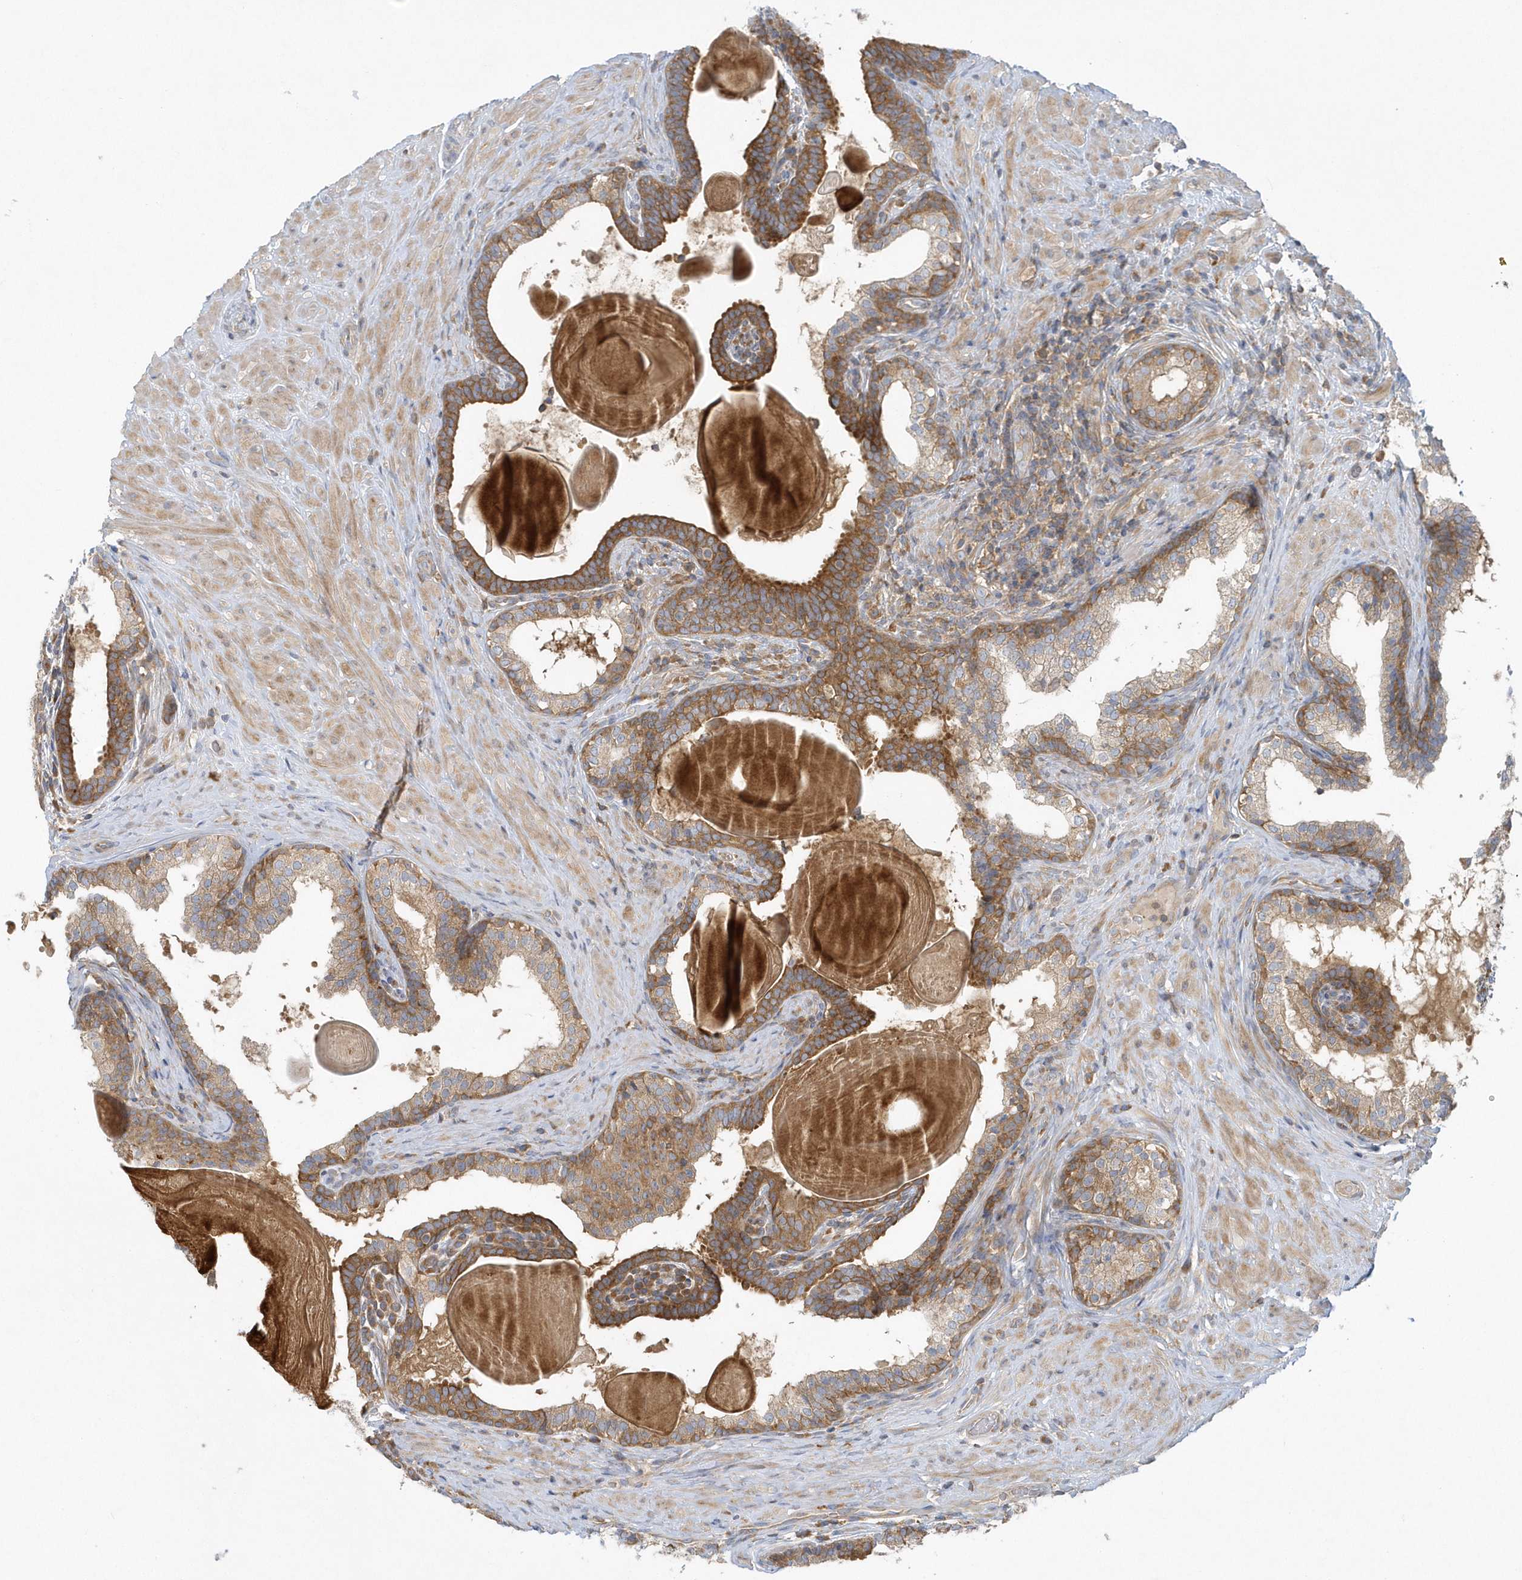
{"staining": {"intensity": "moderate", "quantity": "25%-75%", "location": "cytoplasmic/membranous"}, "tissue": "prostate cancer", "cell_type": "Tumor cells", "image_type": "cancer", "snomed": [{"axis": "morphology", "description": "Adenocarcinoma, High grade"}, {"axis": "topography", "description": "Prostate"}], "caption": "About 25%-75% of tumor cells in prostate adenocarcinoma (high-grade) exhibit moderate cytoplasmic/membranous protein staining as visualized by brown immunohistochemical staining.", "gene": "CNOT10", "patient": {"sex": "male", "age": 56}}